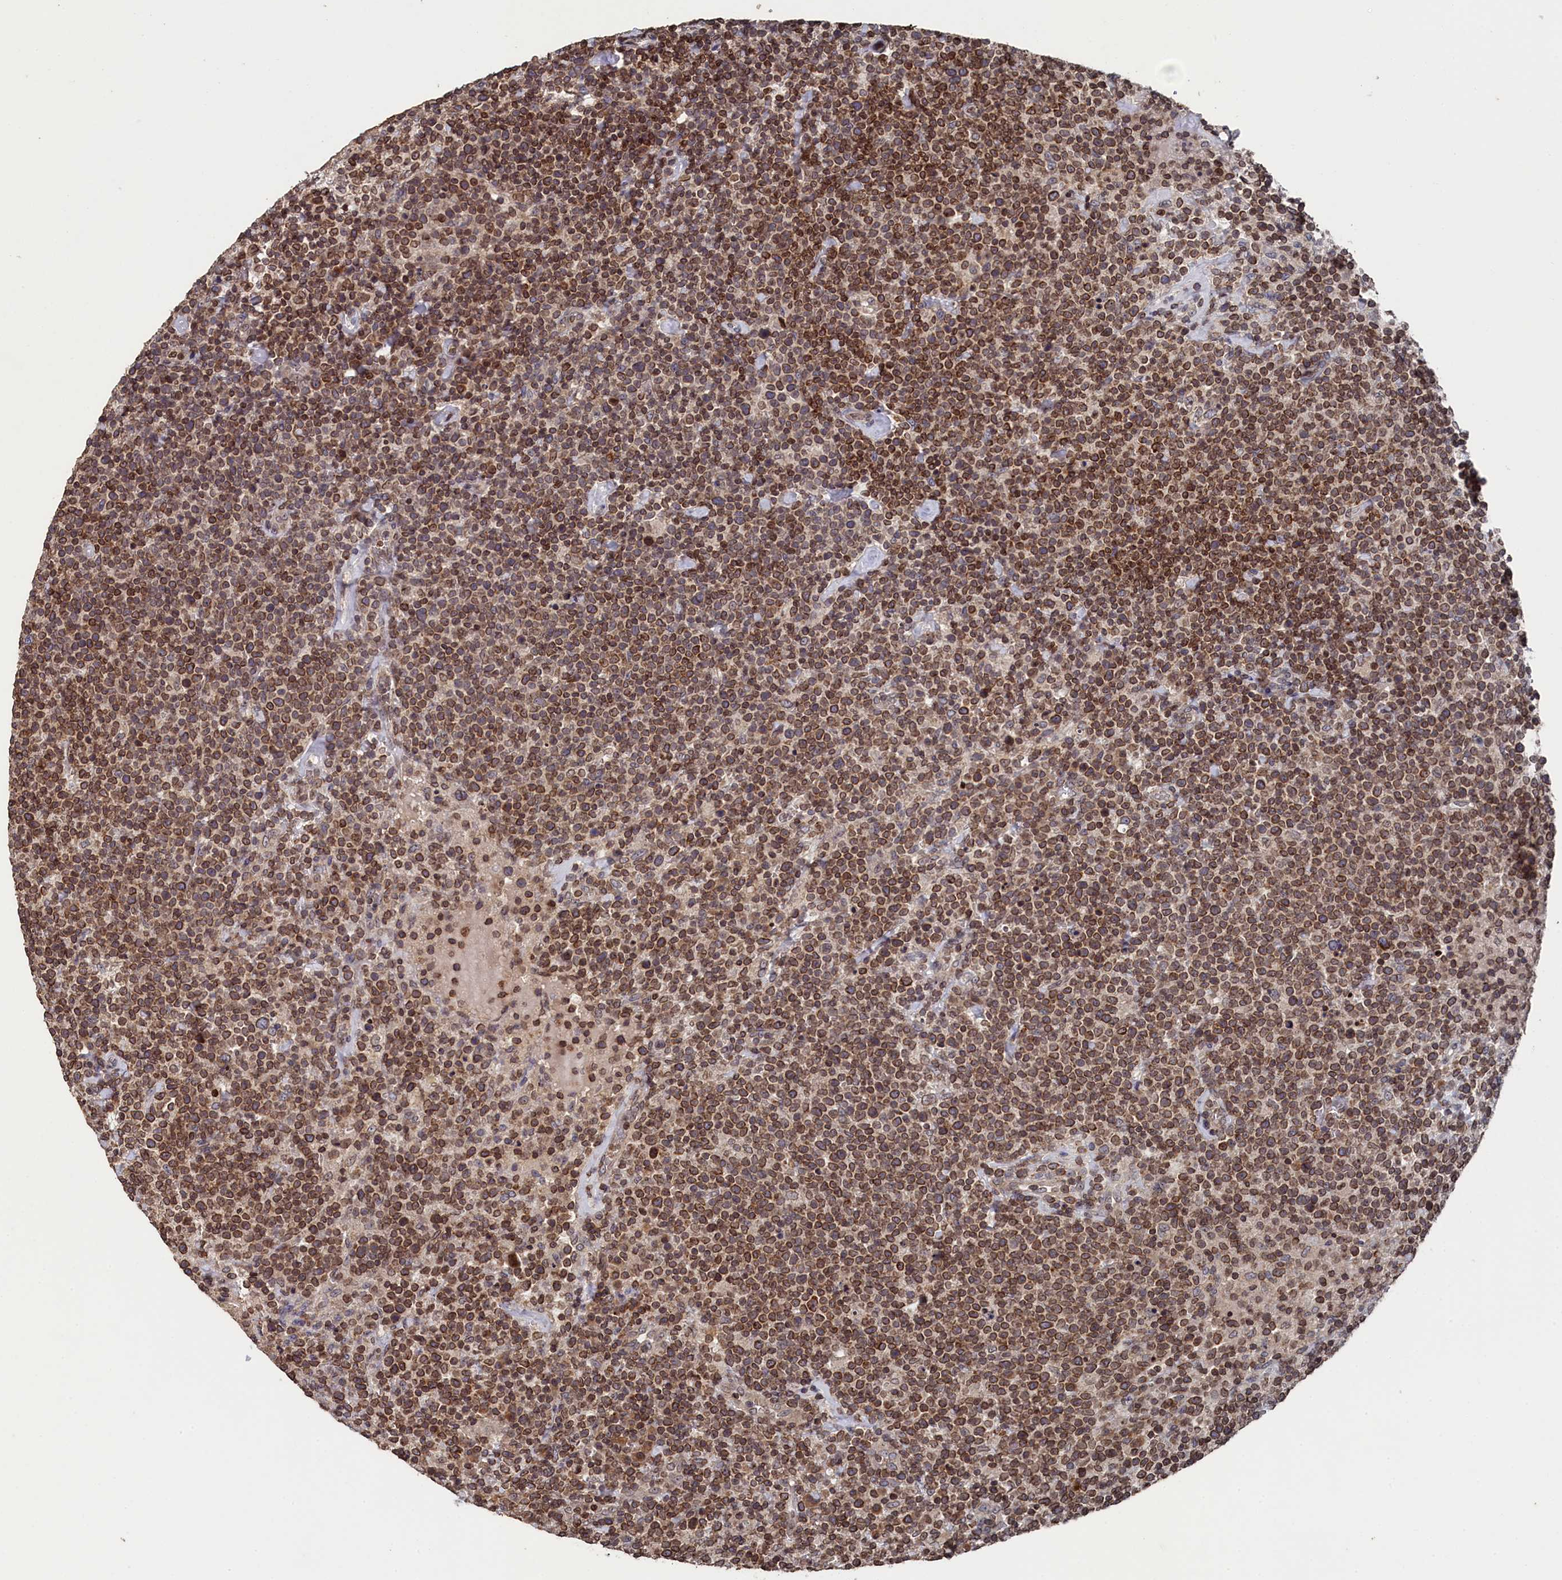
{"staining": {"intensity": "moderate", "quantity": ">75%", "location": "cytoplasmic/membranous,nuclear"}, "tissue": "lymphoma", "cell_type": "Tumor cells", "image_type": "cancer", "snomed": [{"axis": "morphology", "description": "Malignant lymphoma, non-Hodgkin's type, High grade"}, {"axis": "topography", "description": "Lymph node"}], "caption": "IHC of malignant lymphoma, non-Hodgkin's type (high-grade) shows medium levels of moderate cytoplasmic/membranous and nuclear positivity in about >75% of tumor cells.", "gene": "ANKEF1", "patient": {"sex": "male", "age": 61}}